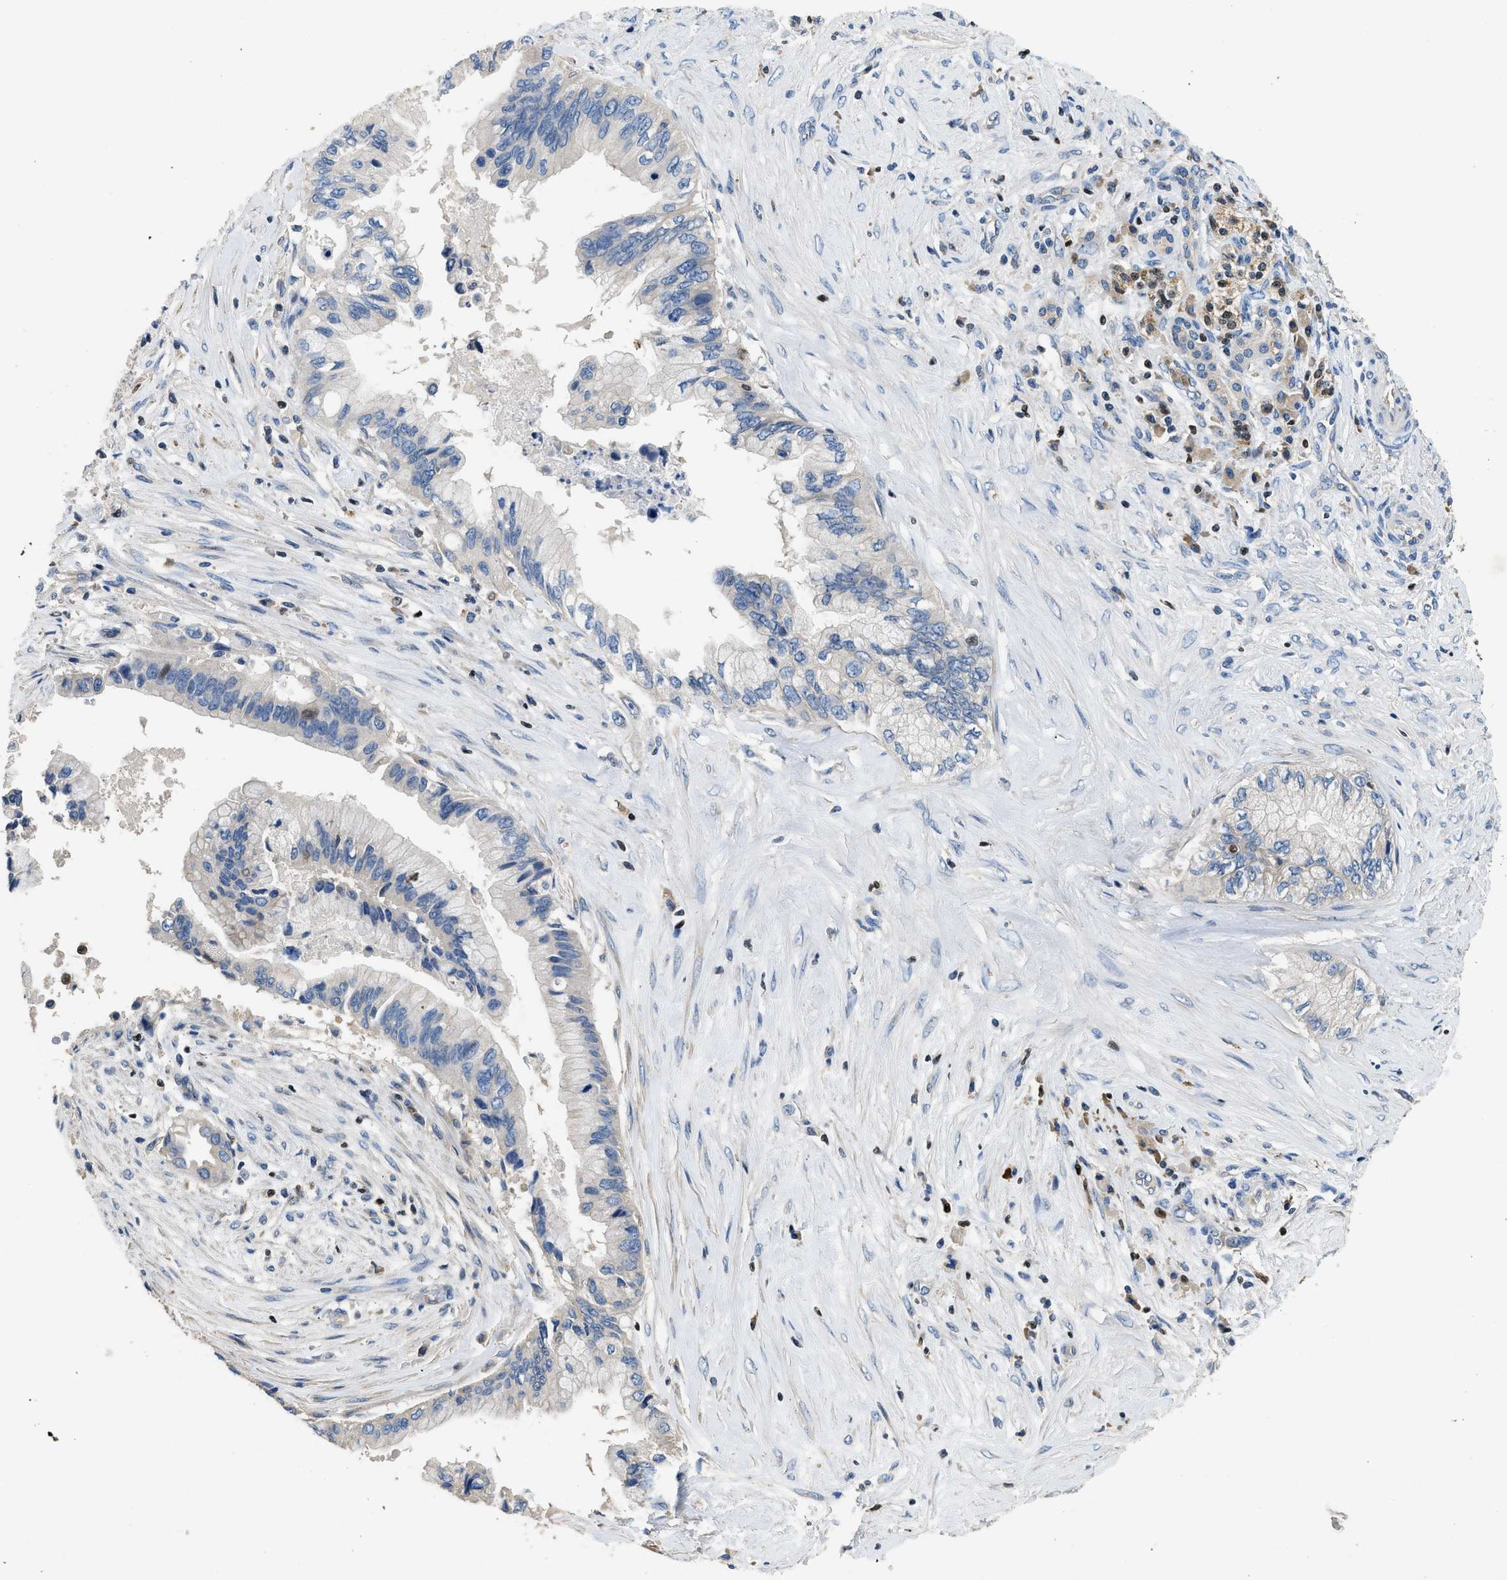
{"staining": {"intensity": "negative", "quantity": "none", "location": "none"}, "tissue": "pancreatic cancer", "cell_type": "Tumor cells", "image_type": "cancer", "snomed": [{"axis": "morphology", "description": "Adenocarcinoma, NOS"}, {"axis": "topography", "description": "Pancreas"}], "caption": "This is an immunohistochemistry photomicrograph of pancreatic cancer (adenocarcinoma). There is no staining in tumor cells.", "gene": "TOX", "patient": {"sex": "female", "age": 73}}